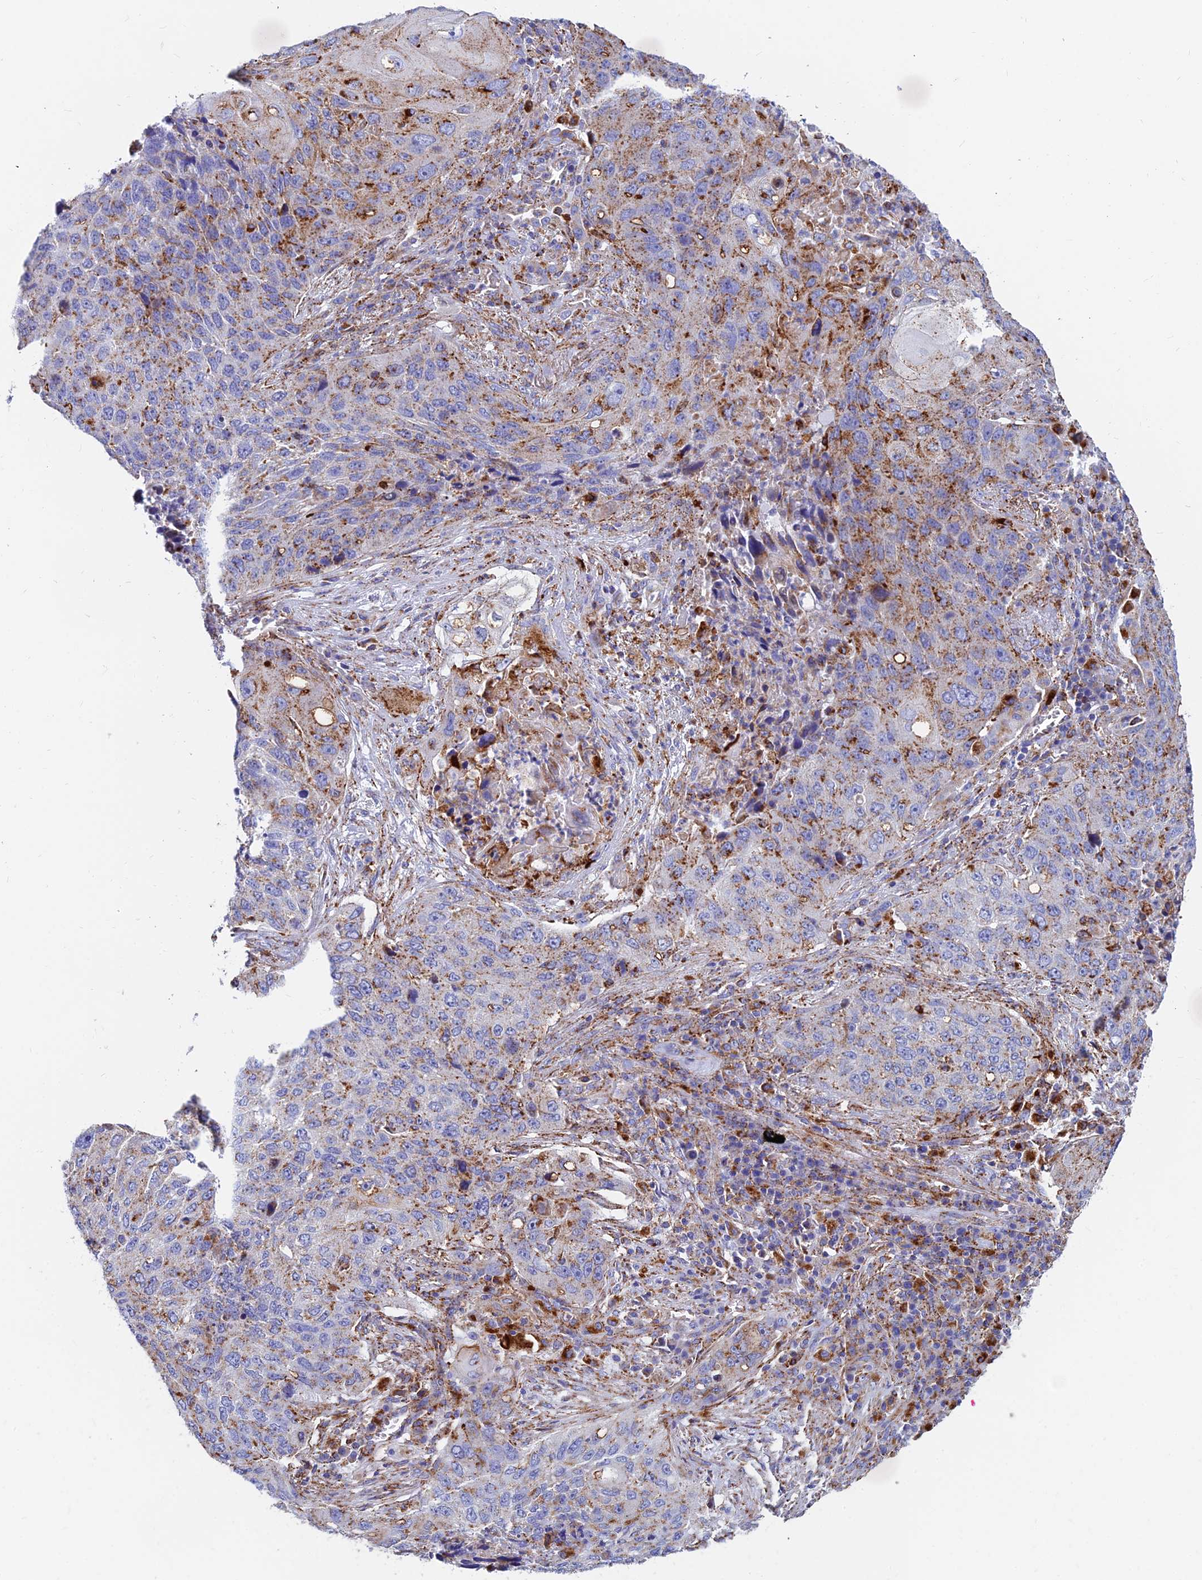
{"staining": {"intensity": "moderate", "quantity": ">75%", "location": "cytoplasmic/membranous"}, "tissue": "lung cancer", "cell_type": "Tumor cells", "image_type": "cancer", "snomed": [{"axis": "morphology", "description": "Squamous cell carcinoma, NOS"}, {"axis": "topography", "description": "Lung"}], "caption": "Immunohistochemistry image of lung cancer stained for a protein (brown), which exhibits medium levels of moderate cytoplasmic/membranous positivity in approximately >75% of tumor cells.", "gene": "SPNS1", "patient": {"sex": "female", "age": 63}}